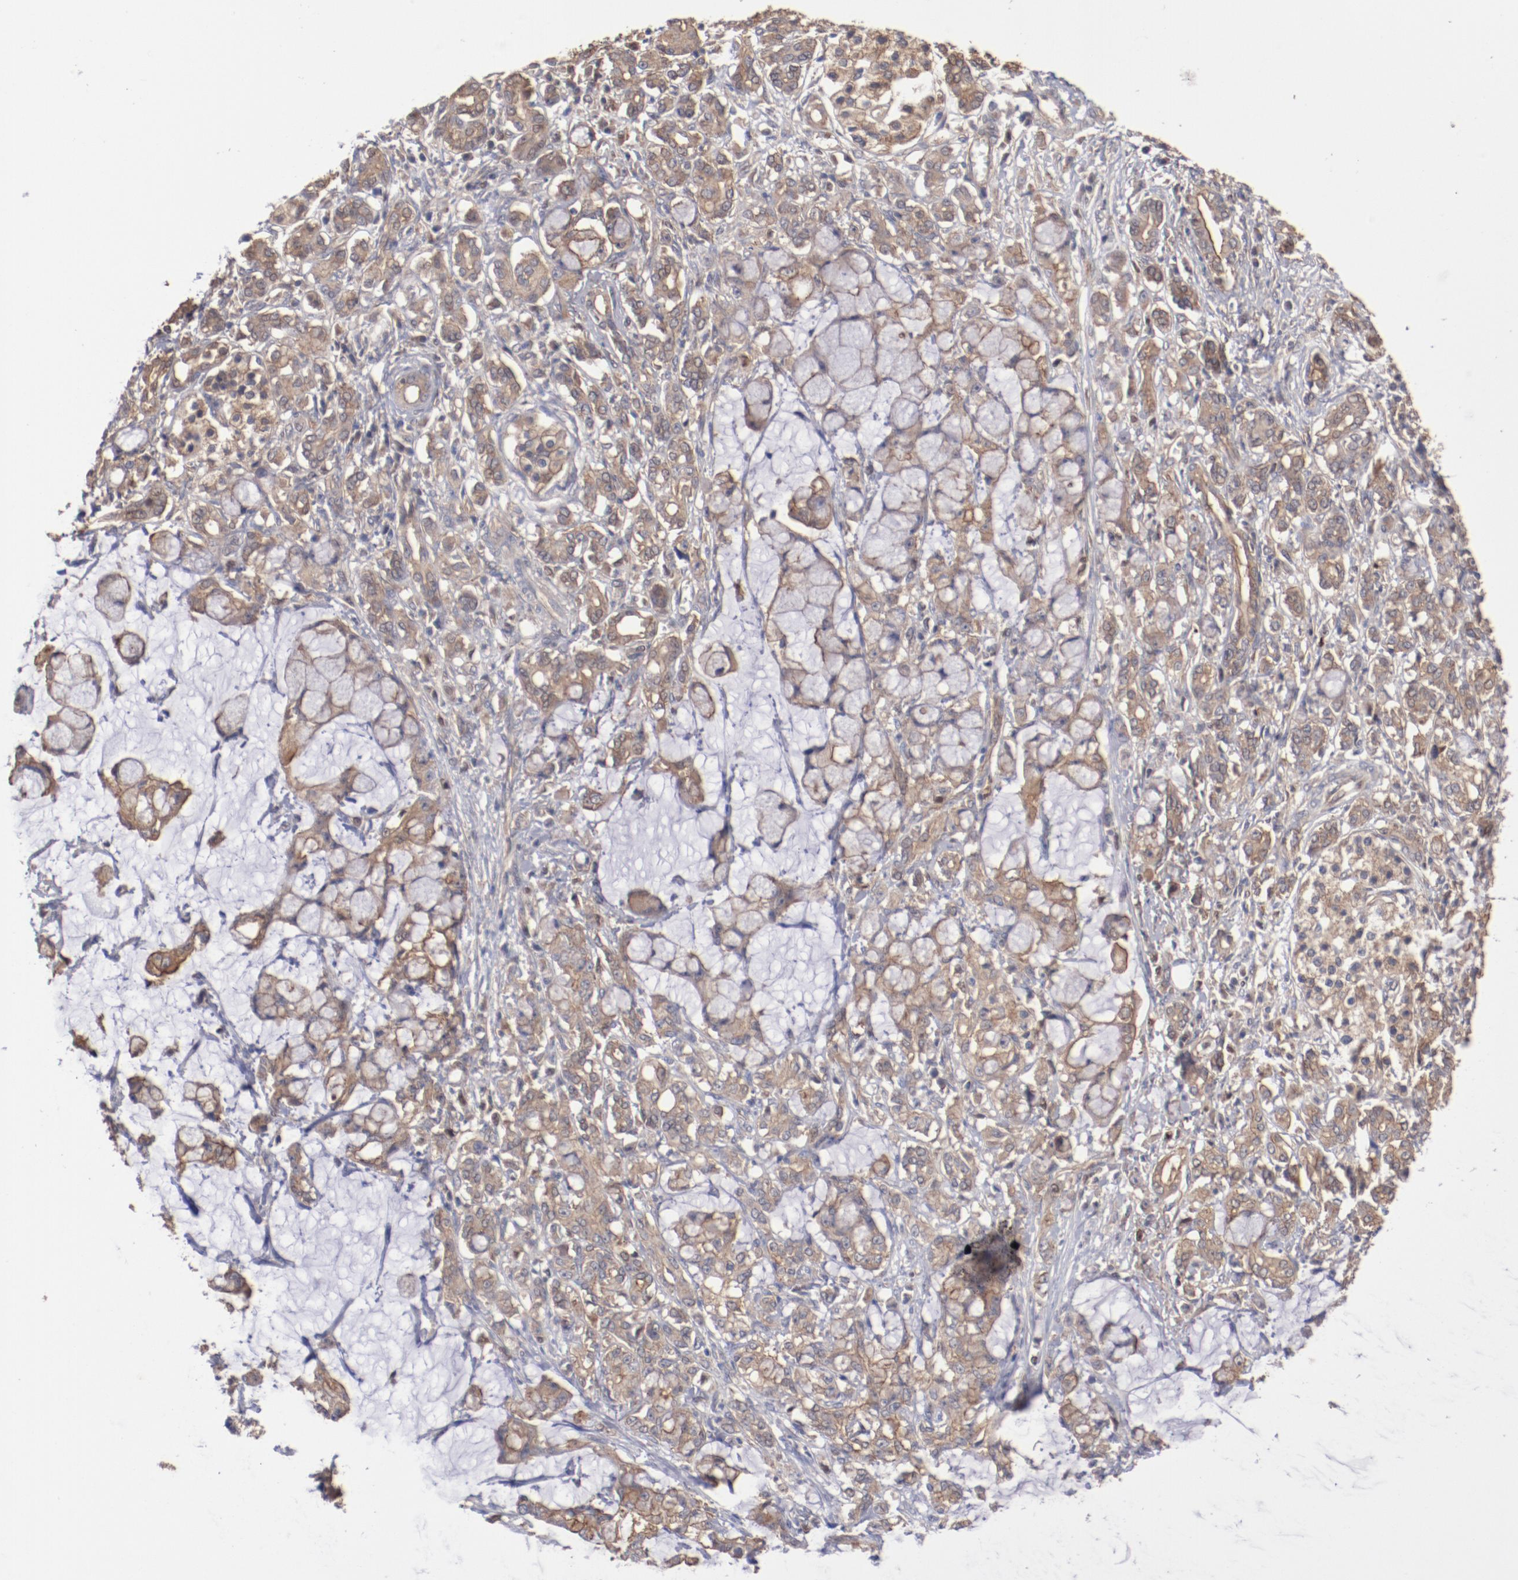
{"staining": {"intensity": "moderate", "quantity": ">75%", "location": "cytoplasmic/membranous"}, "tissue": "pancreatic cancer", "cell_type": "Tumor cells", "image_type": "cancer", "snomed": [{"axis": "morphology", "description": "Adenocarcinoma, NOS"}, {"axis": "topography", "description": "Pancreas"}], "caption": "Immunohistochemical staining of human adenocarcinoma (pancreatic) displays medium levels of moderate cytoplasmic/membranous positivity in approximately >75% of tumor cells. (DAB (3,3'-diaminobenzidine) = brown stain, brightfield microscopy at high magnification).", "gene": "DNAAF2", "patient": {"sex": "female", "age": 73}}